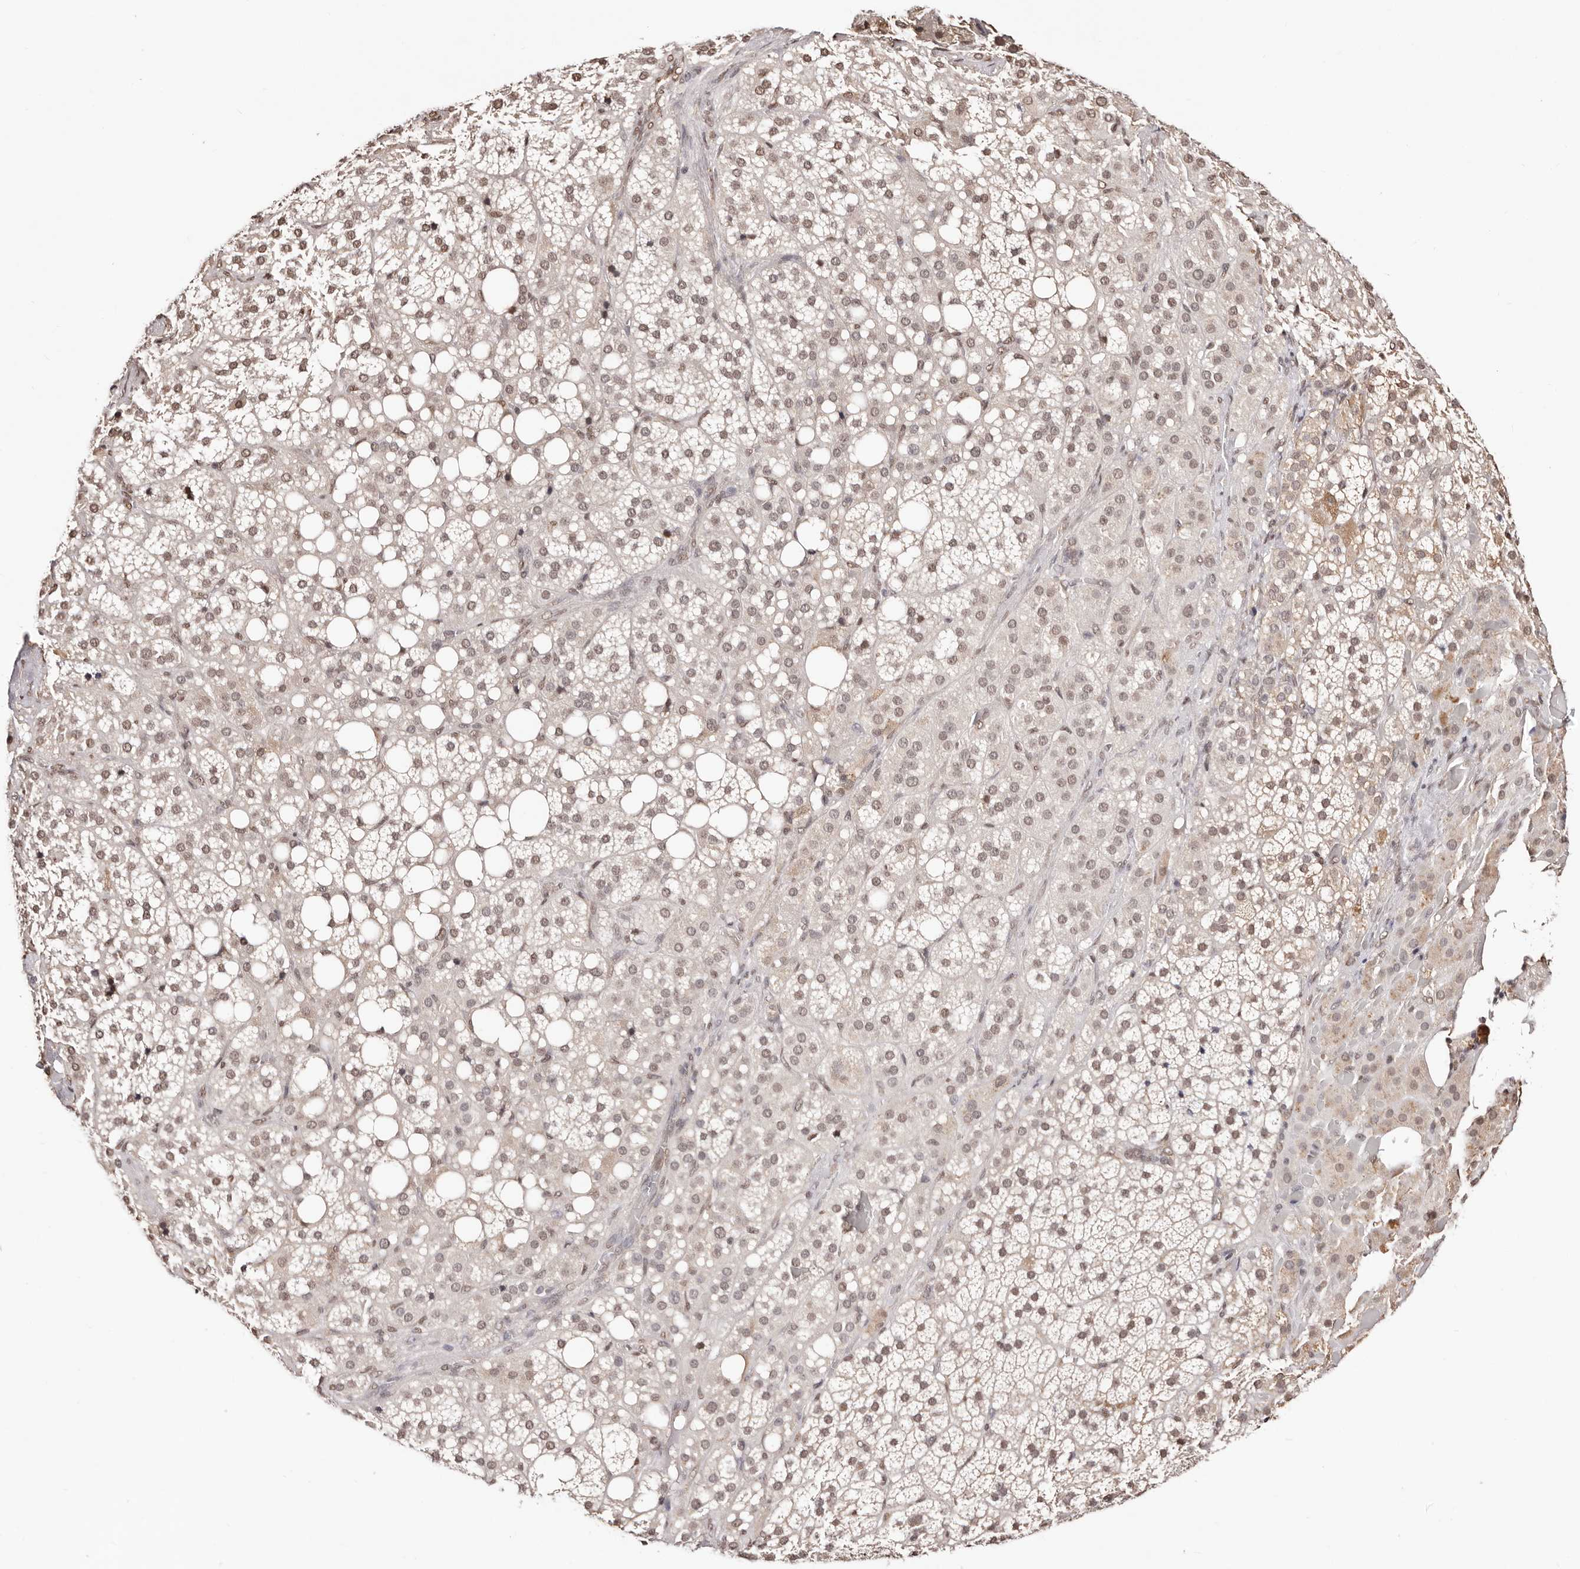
{"staining": {"intensity": "moderate", "quantity": ">75%", "location": "nuclear"}, "tissue": "adrenal gland", "cell_type": "Glandular cells", "image_type": "normal", "snomed": [{"axis": "morphology", "description": "Normal tissue, NOS"}, {"axis": "topography", "description": "Adrenal gland"}], "caption": "This micrograph demonstrates unremarkable adrenal gland stained with immunohistochemistry (IHC) to label a protein in brown. The nuclear of glandular cells show moderate positivity for the protein. Nuclei are counter-stained blue.", "gene": "BICRAL", "patient": {"sex": "female", "age": 59}}